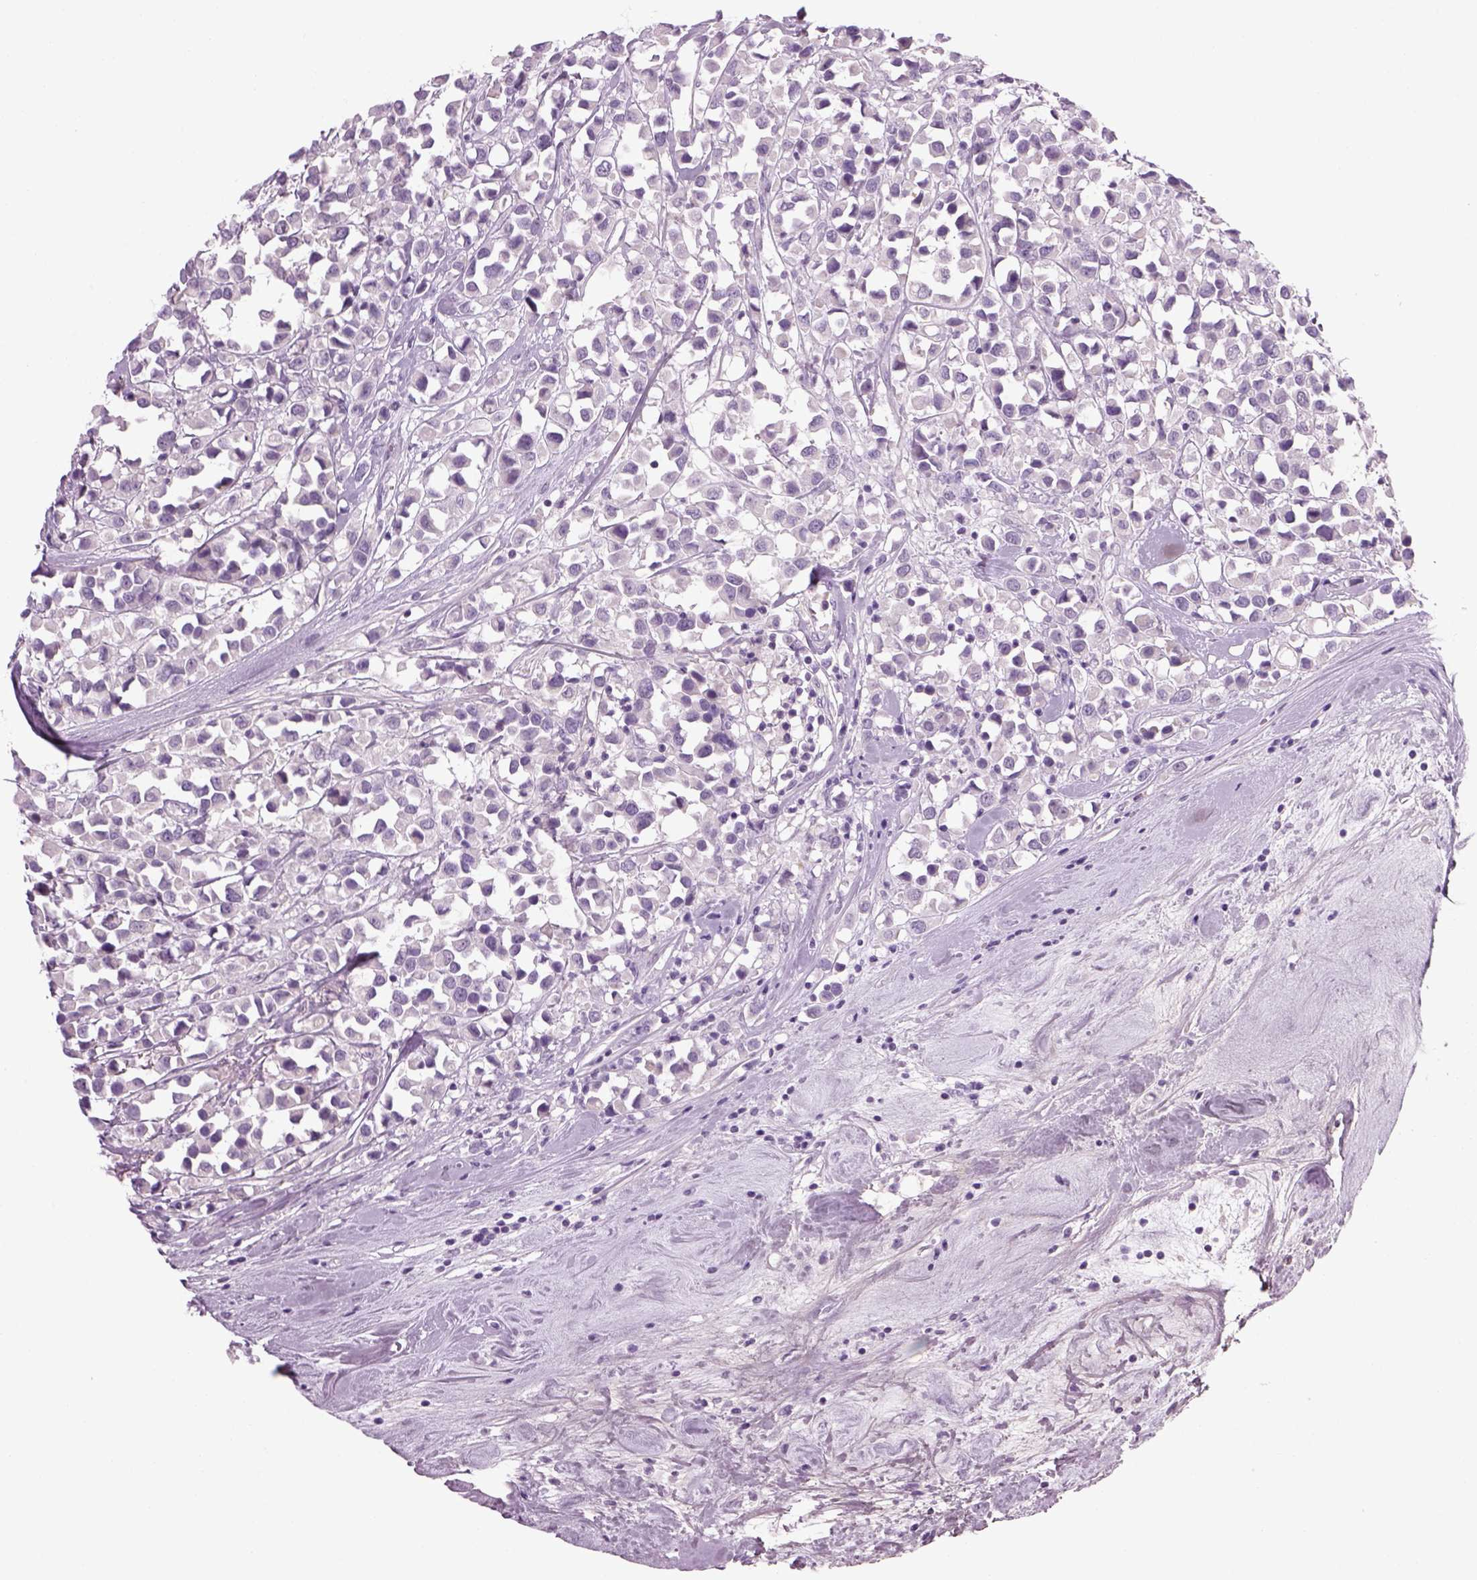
{"staining": {"intensity": "negative", "quantity": "none", "location": "none"}, "tissue": "breast cancer", "cell_type": "Tumor cells", "image_type": "cancer", "snomed": [{"axis": "morphology", "description": "Duct carcinoma"}, {"axis": "topography", "description": "Breast"}], "caption": "Tumor cells are negative for protein expression in human breast cancer (invasive ductal carcinoma). The staining was performed using DAB (3,3'-diaminobenzidine) to visualize the protein expression in brown, while the nuclei were stained in blue with hematoxylin (Magnification: 20x).", "gene": "MDH1B", "patient": {"sex": "female", "age": 61}}